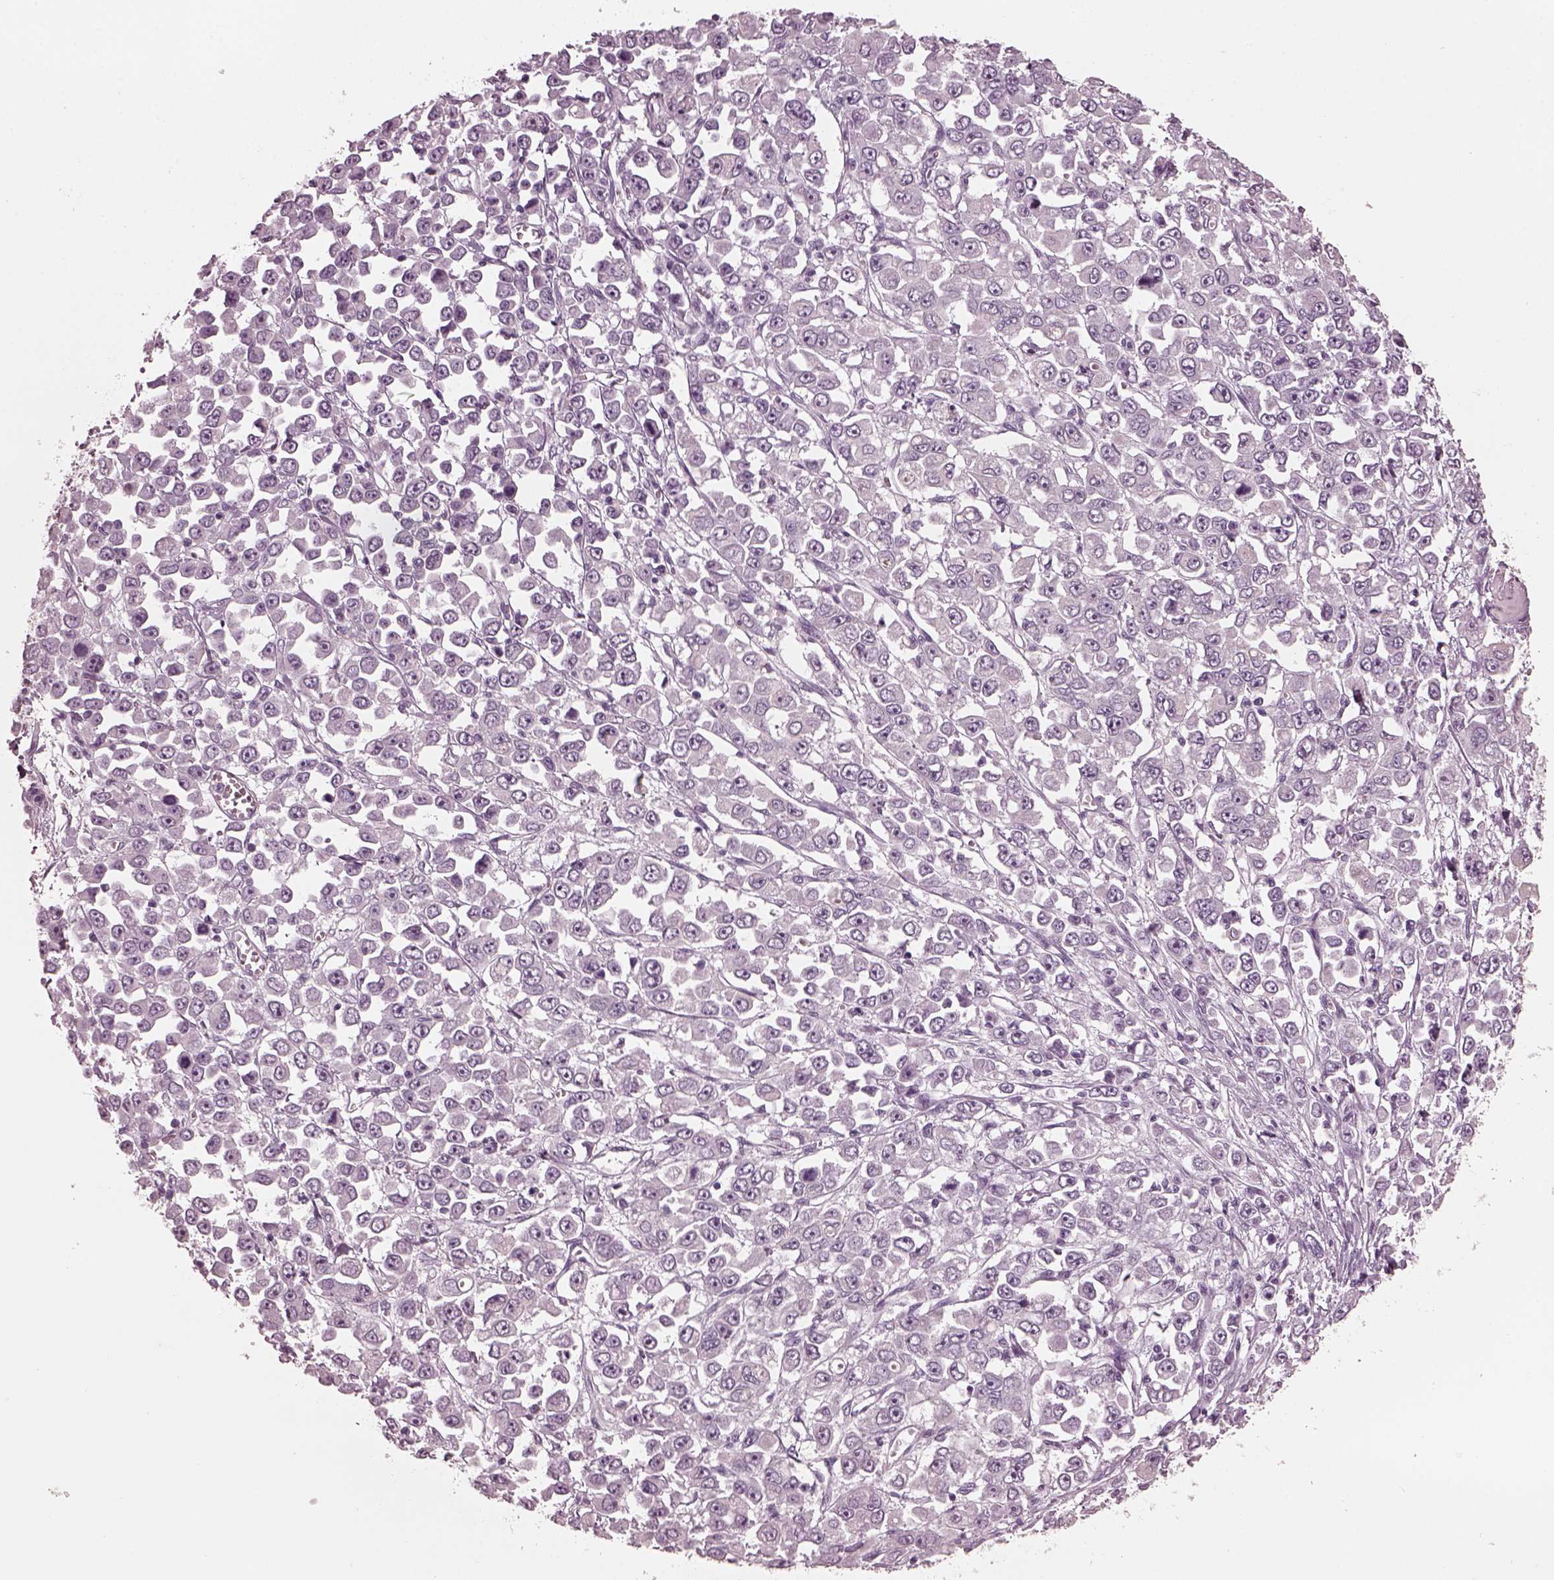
{"staining": {"intensity": "negative", "quantity": "none", "location": "none"}, "tissue": "stomach cancer", "cell_type": "Tumor cells", "image_type": "cancer", "snomed": [{"axis": "morphology", "description": "Adenocarcinoma, NOS"}, {"axis": "topography", "description": "Stomach, upper"}], "caption": "Tumor cells show no significant expression in adenocarcinoma (stomach). The staining was performed using DAB to visualize the protein expression in brown, while the nuclei were stained in blue with hematoxylin (Magnification: 20x).", "gene": "CGA", "patient": {"sex": "male", "age": 70}}